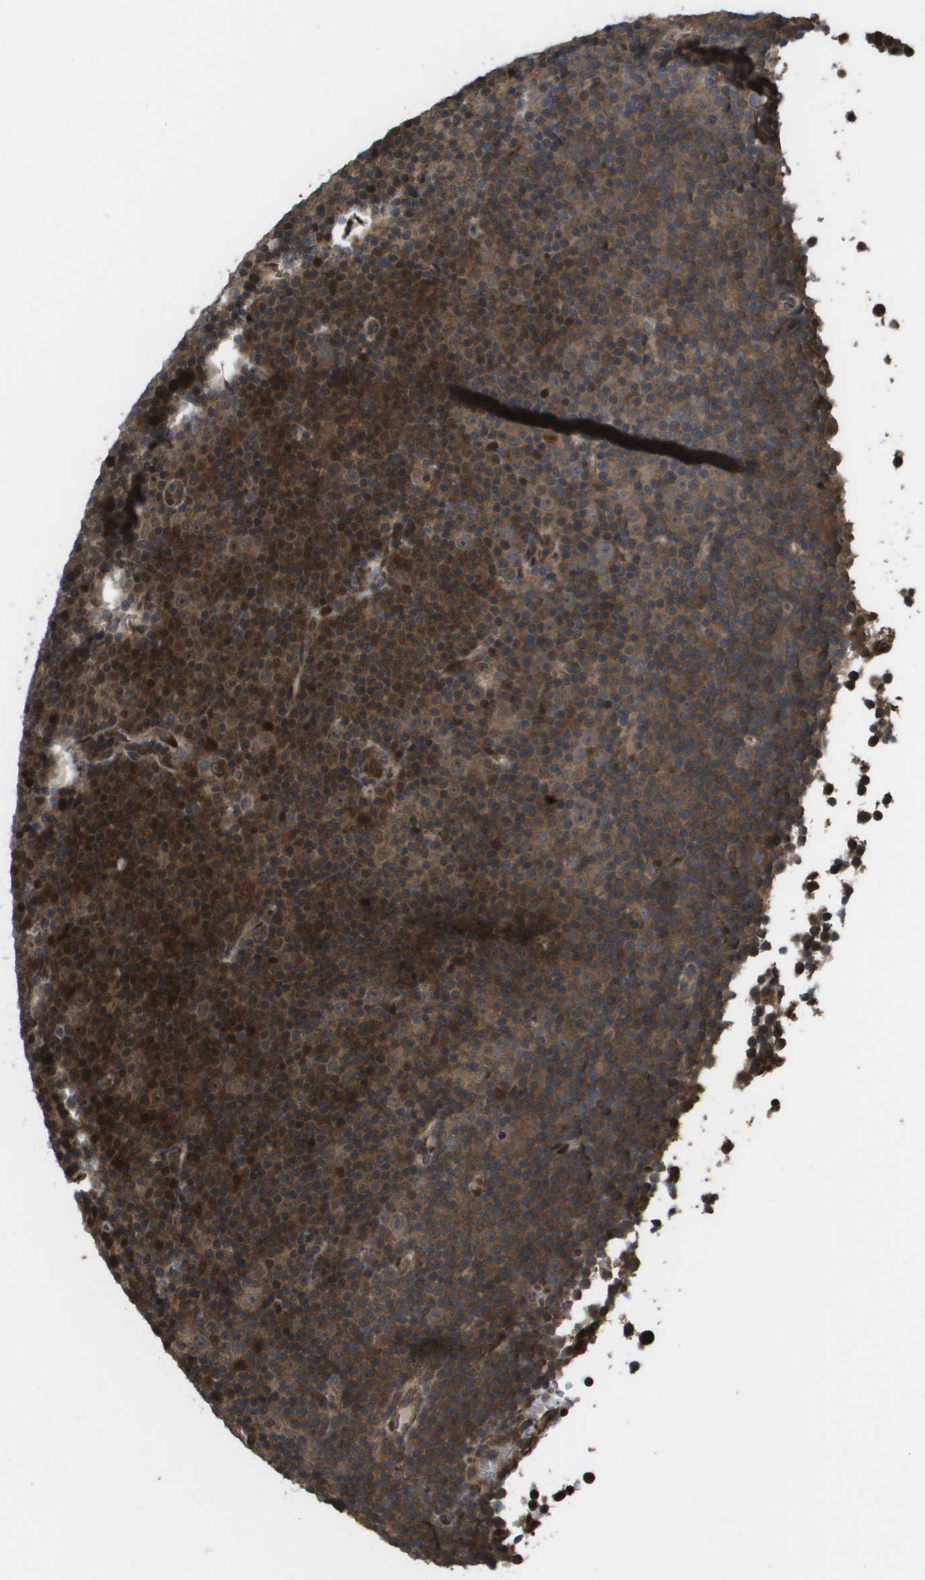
{"staining": {"intensity": "moderate", "quantity": "25%-75%", "location": "cytoplasmic/membranous,nuclear"}, "tissue": "lymphoma", "cell_type": "Tumor cells", "image_type": "cancer", "snomed": [{"axis": "morphology", "description": "Malignant lymphoma, non-Hodgkin's type, Low grade"}, {"axis": "topography", "description": "Lymph node"}], "caption": "This is a micrograph of immunohistochemistry staining of lymphoma, which shows moderate staining in the cytoplasmic/membranous and nuclear of tumor cells.", "gene": "AXIN2", "patient": {"sex": "female", "age": 67}}